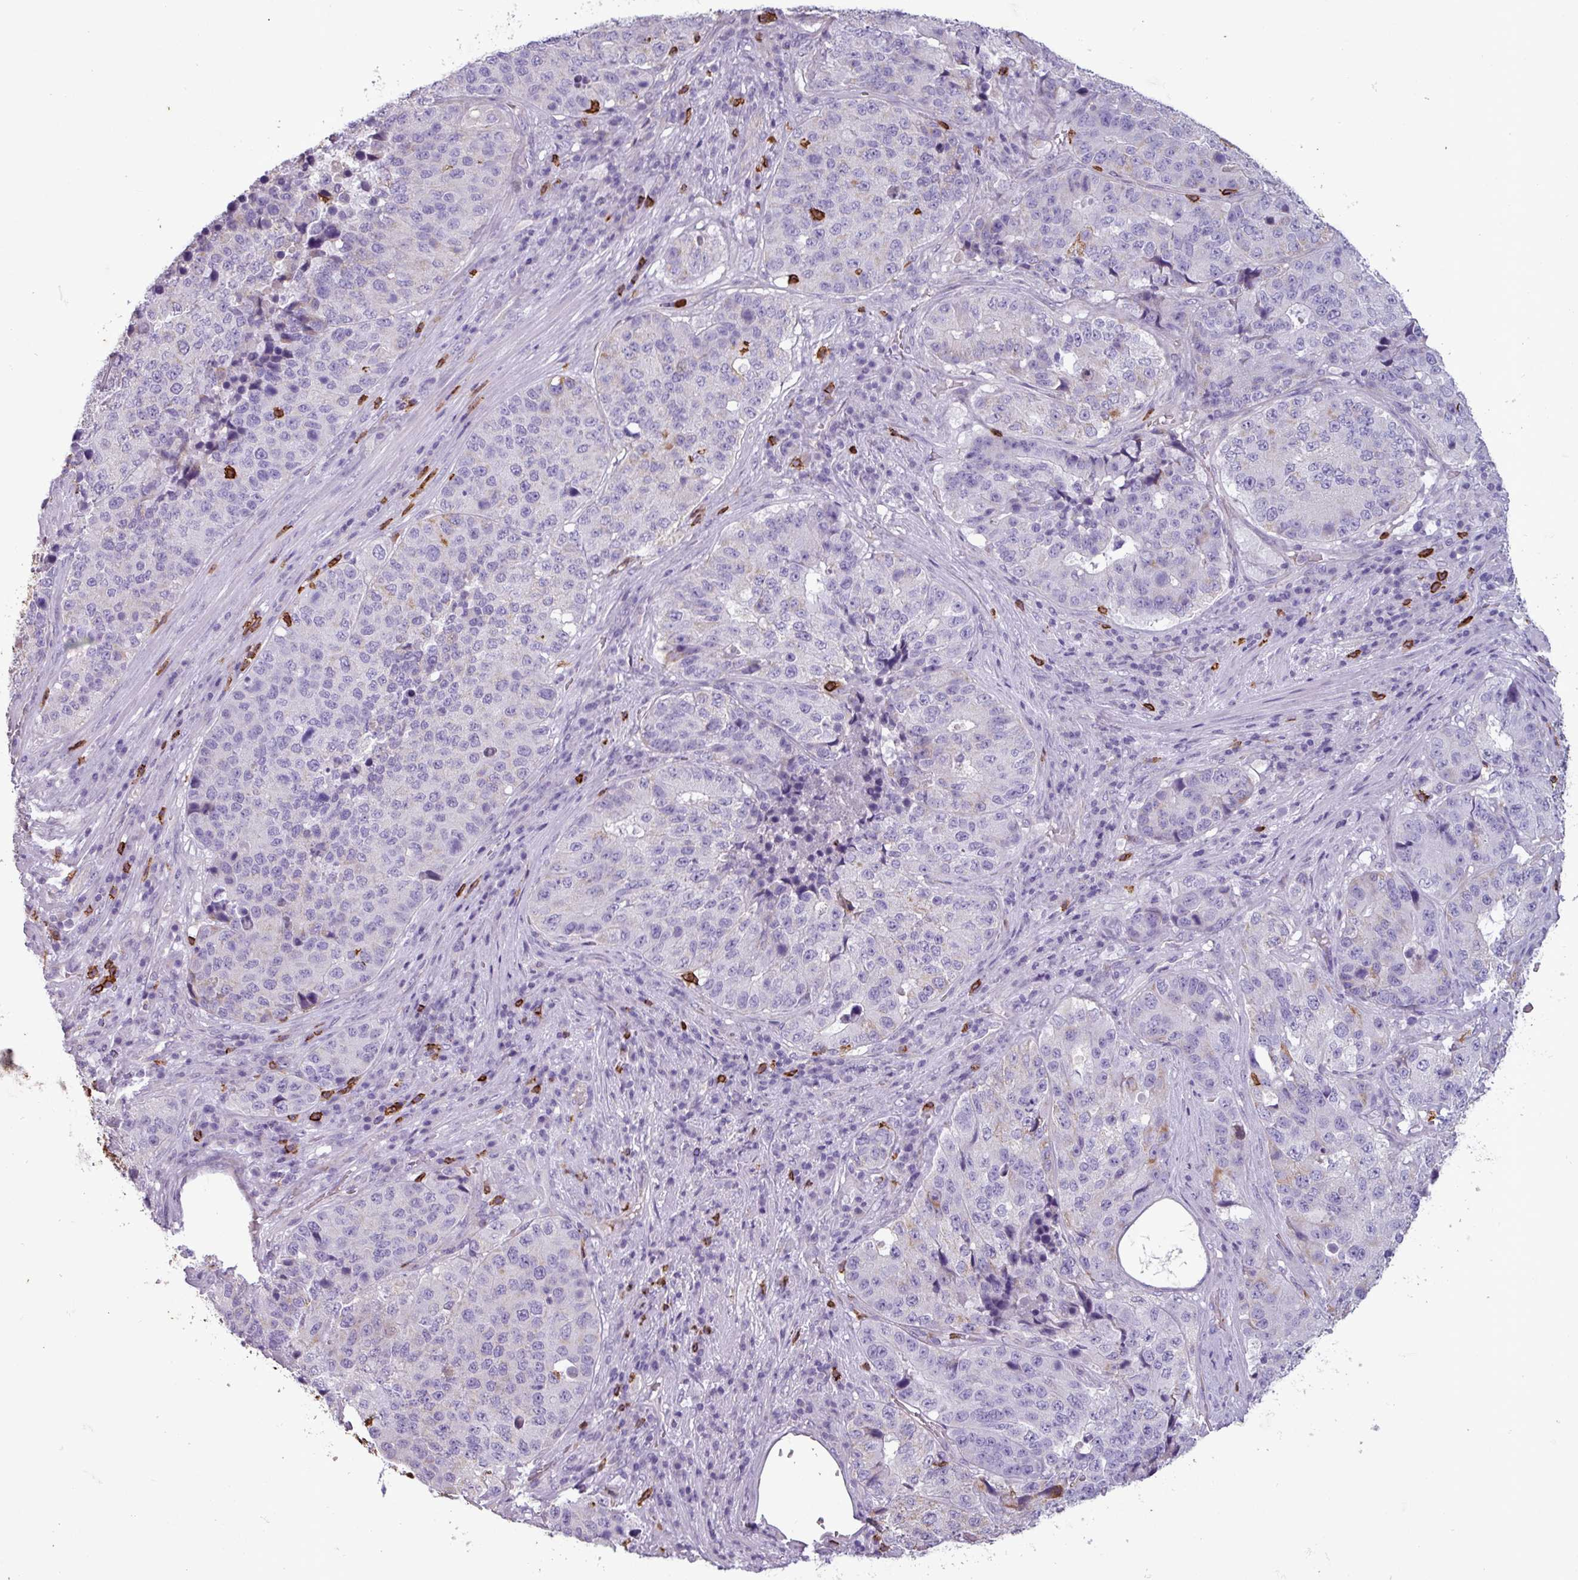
{"staining": {"intensity": "negative", "quantity": "none", "location": "none"}, "tissue": "stomach cancer", "cell_type": "Tumor cells", "image_type": "cancer", "snomed": [{"axis": "morphology", "description": "Adenocarcinoma, NOS"}, {"axis": "topography", "description": "Stomach"}], "caption": "Immunohistochemistry histopathology image of stomach adenocarcinoma stained for a protein (brown), which exhibits no staining in tumor cells.", "gene": "CD8A", "patient": {"sex": "male", "age": 71}}